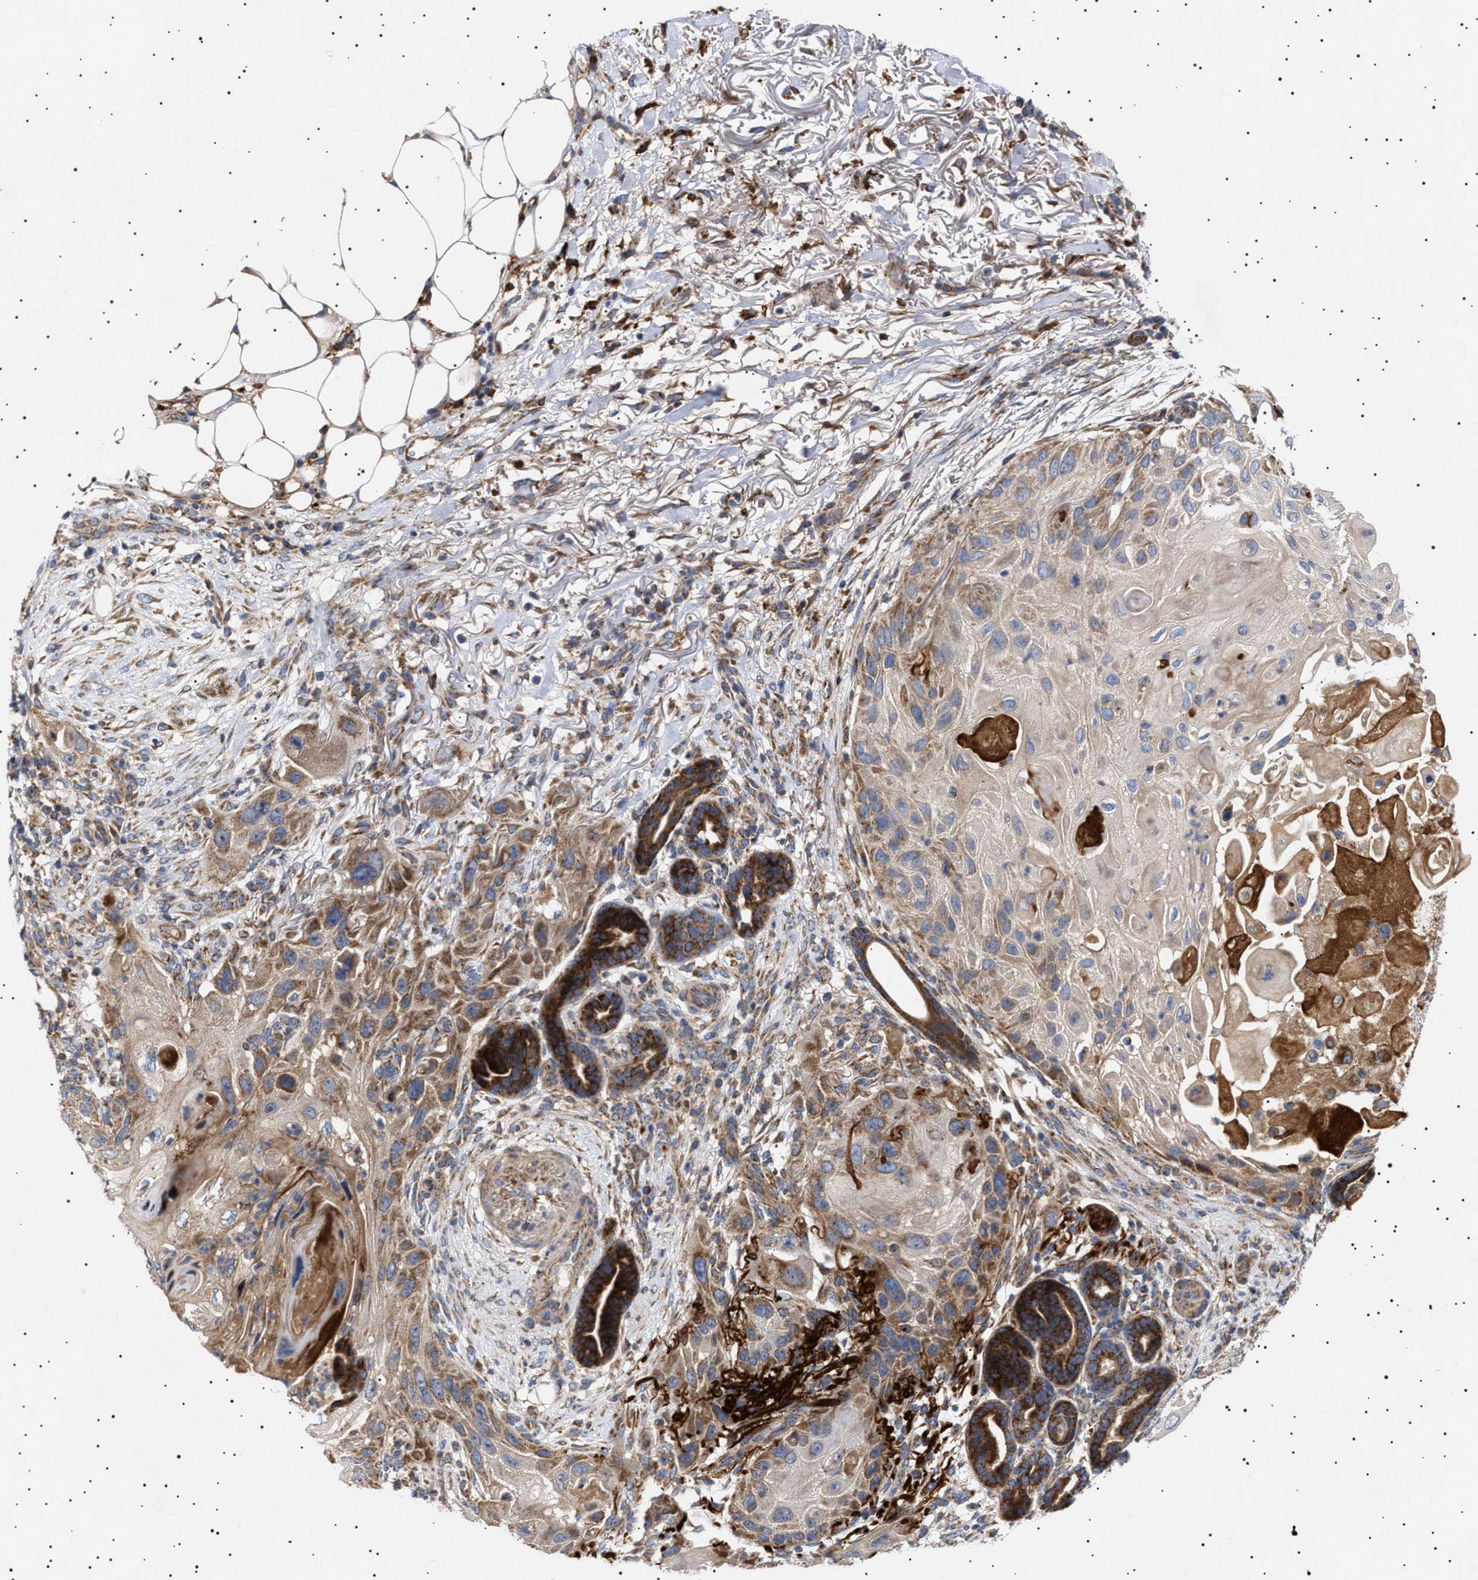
{"staining": {"intensity": "moderate", "quantity": "25%-75%", "location": "cytoplasmic/membranous"}, "tissue": "skin cancer", "cell_type": "Tumor cells", "image_type": "cancer", "snomed": [{"axis": "morphology", "description": "Squamous cell carcinoma, NOS"}, {"axis": "topography", "description": "Skin"}], "caption": "High-power microscopy captured an IHC photomicrograph of skin cancer, revealing moderate cytoplasmic/membranous expression in approximately 25%-75% of tumor cells.", "gene": "MRPL10", "patient": {"sex": "female", "age": 77}}